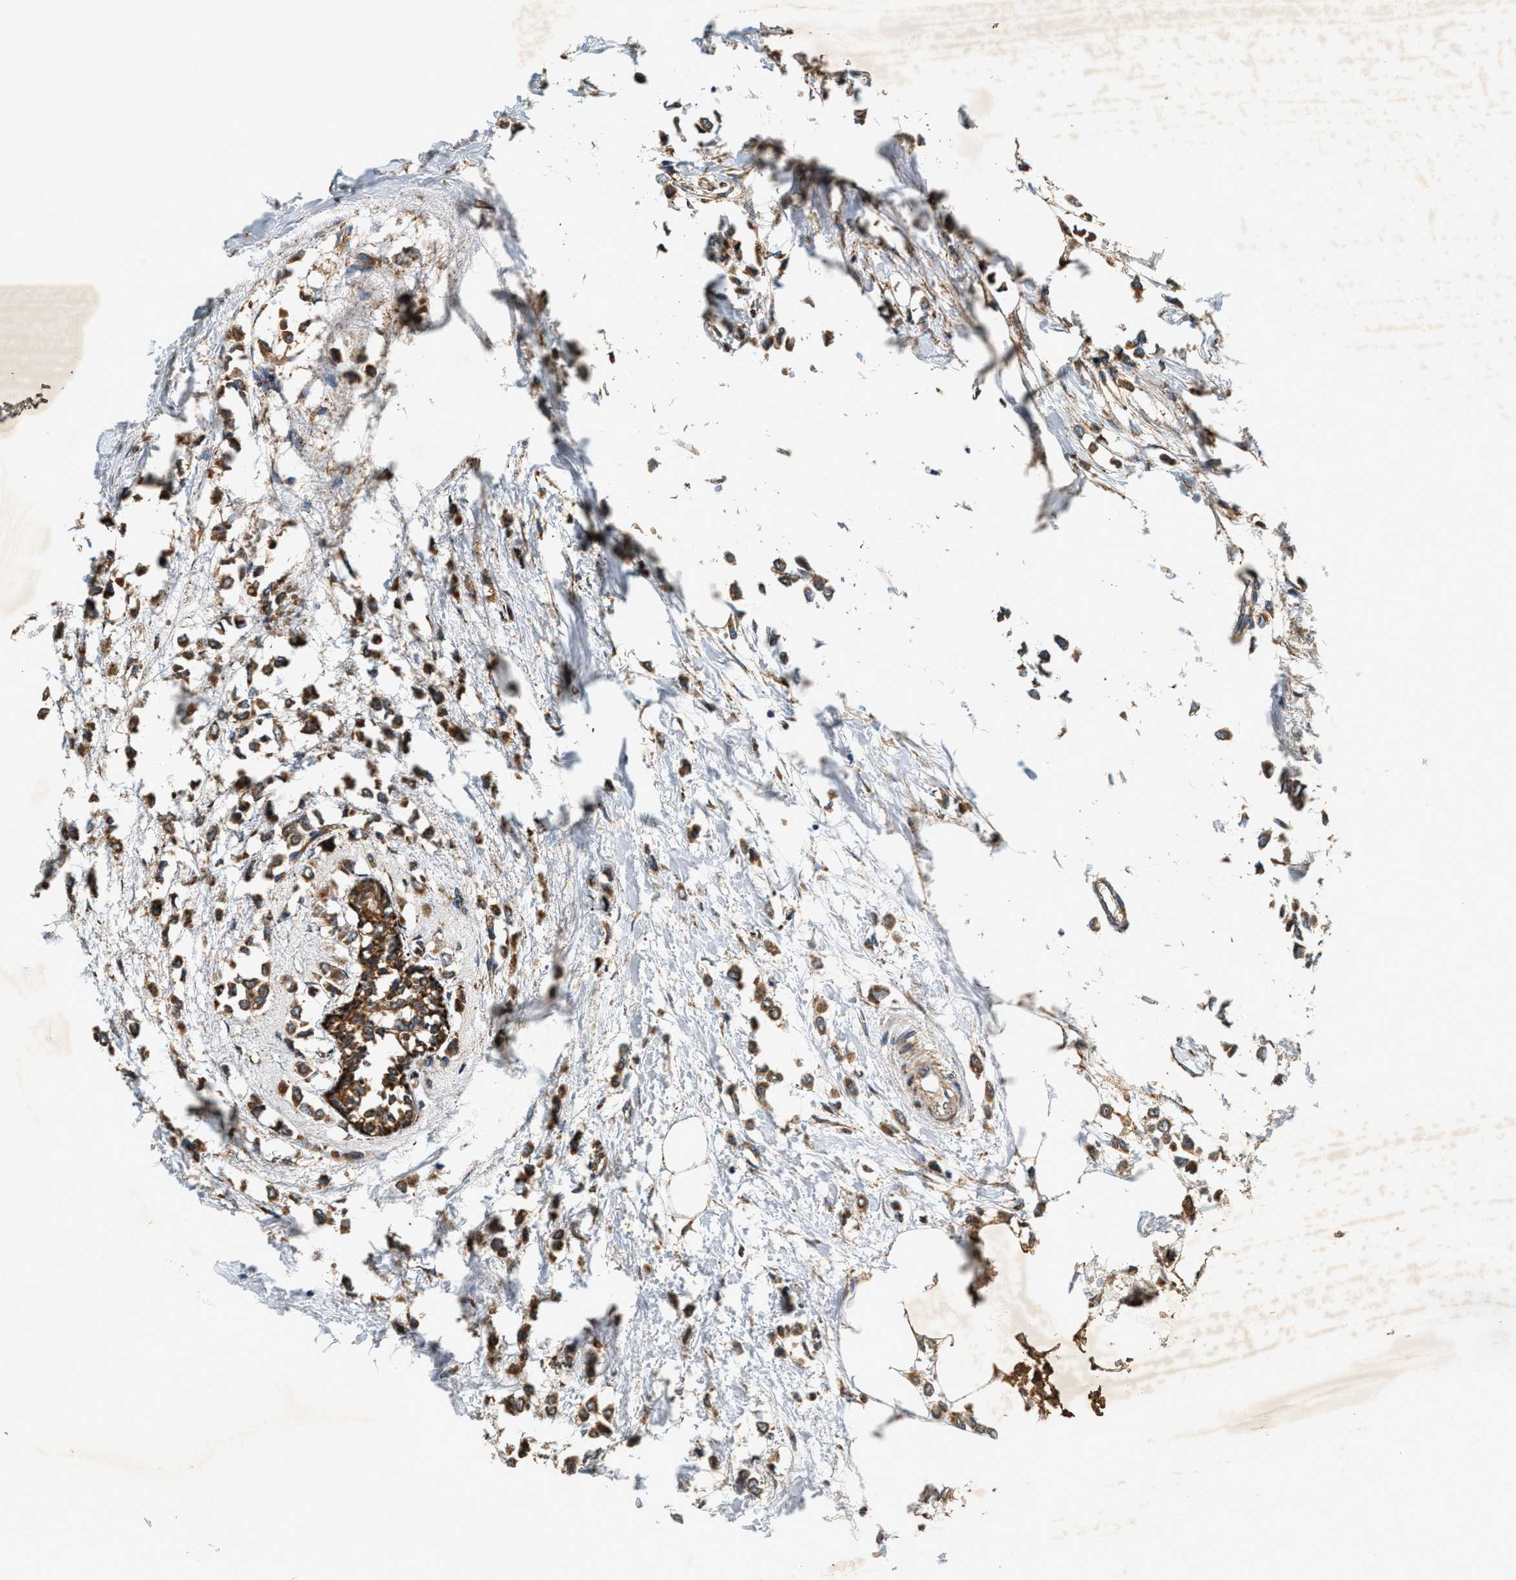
{"staining": {"intensity": "strong", "quantity": ">75%", "location": "cytoplasmic/membranous"}, "tissue": "breast cancer", "cell_type": "Tumor cells", "image_type": "cancer", "snomed": [{"axis": "morphology", "description": "Lobular carcinoma"}, {"axis": "topography", "description": "Breast"}], "caption": "Immunohistochemical staining of human breast cancer exhibits high levels of strong cytoplasmic/membranous positivity in approximately >75% of tumor cells.", "gene": "DUSP10", "patient": {"sex": "female", "age": 51}}